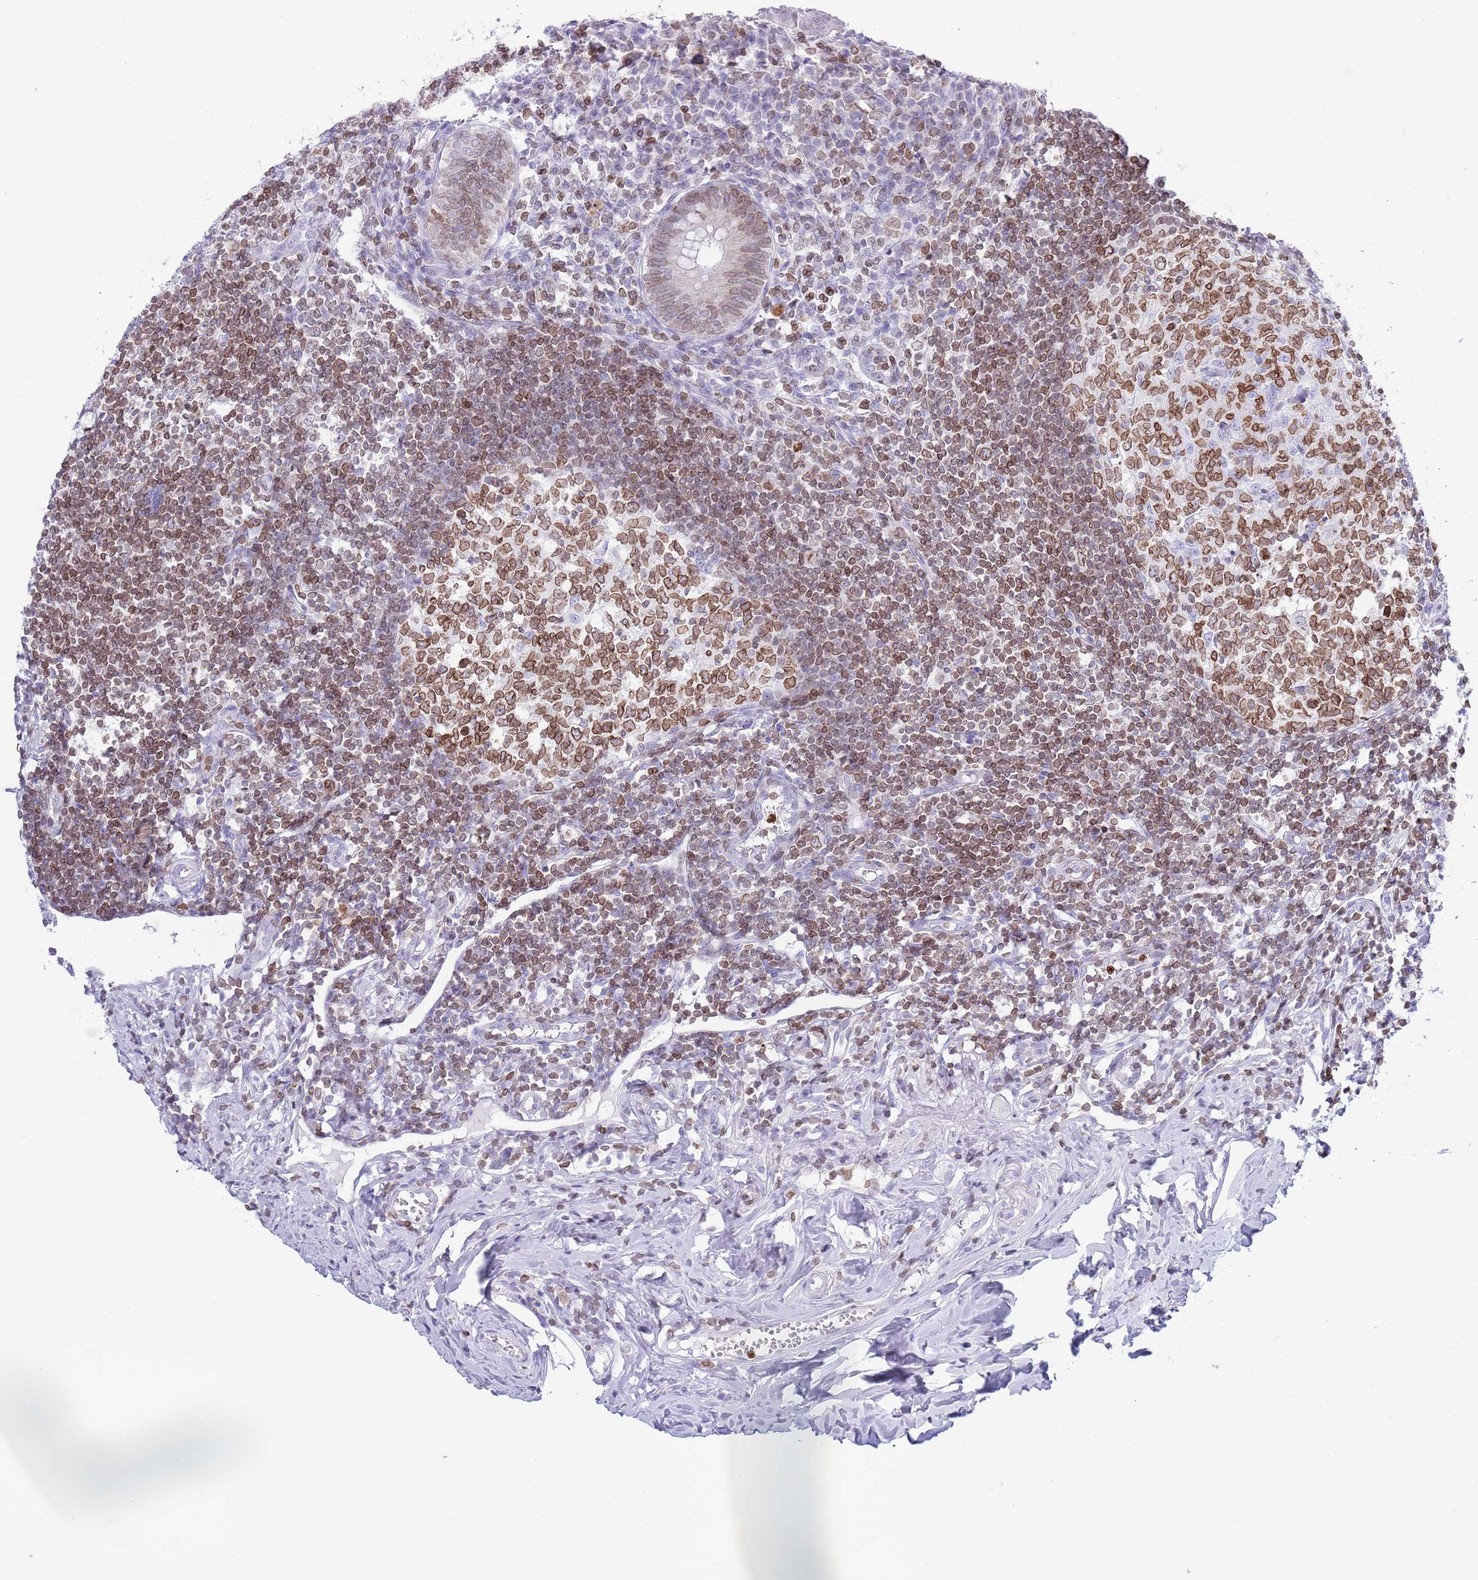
{"staining": {"intensity": "weak", "quantity": "25%-75%", "location": "cytoplasmic/membranous,nuclear"}, "tissue": "appendix", "cell_type": "Glandular cells", "image_type": "normal", "snomed": [{"axis": "morphology", "description": "Normal tissue, NOS"}, {"axis": "topography", "description": "Appendix"}], "caption": "Immunohistochemical staining of unremarkable appendix demonstrates low levels of weak cytoplasmic/membranous,nuclear staining in approximately 25%-75% of glandular cells. (DAB (3,3'-diaminobenzidine) IHC, brown staining for protein, blue staining for nuclei).", "gene": "LBR", "patient": {"sex": "female", "age": 33}}